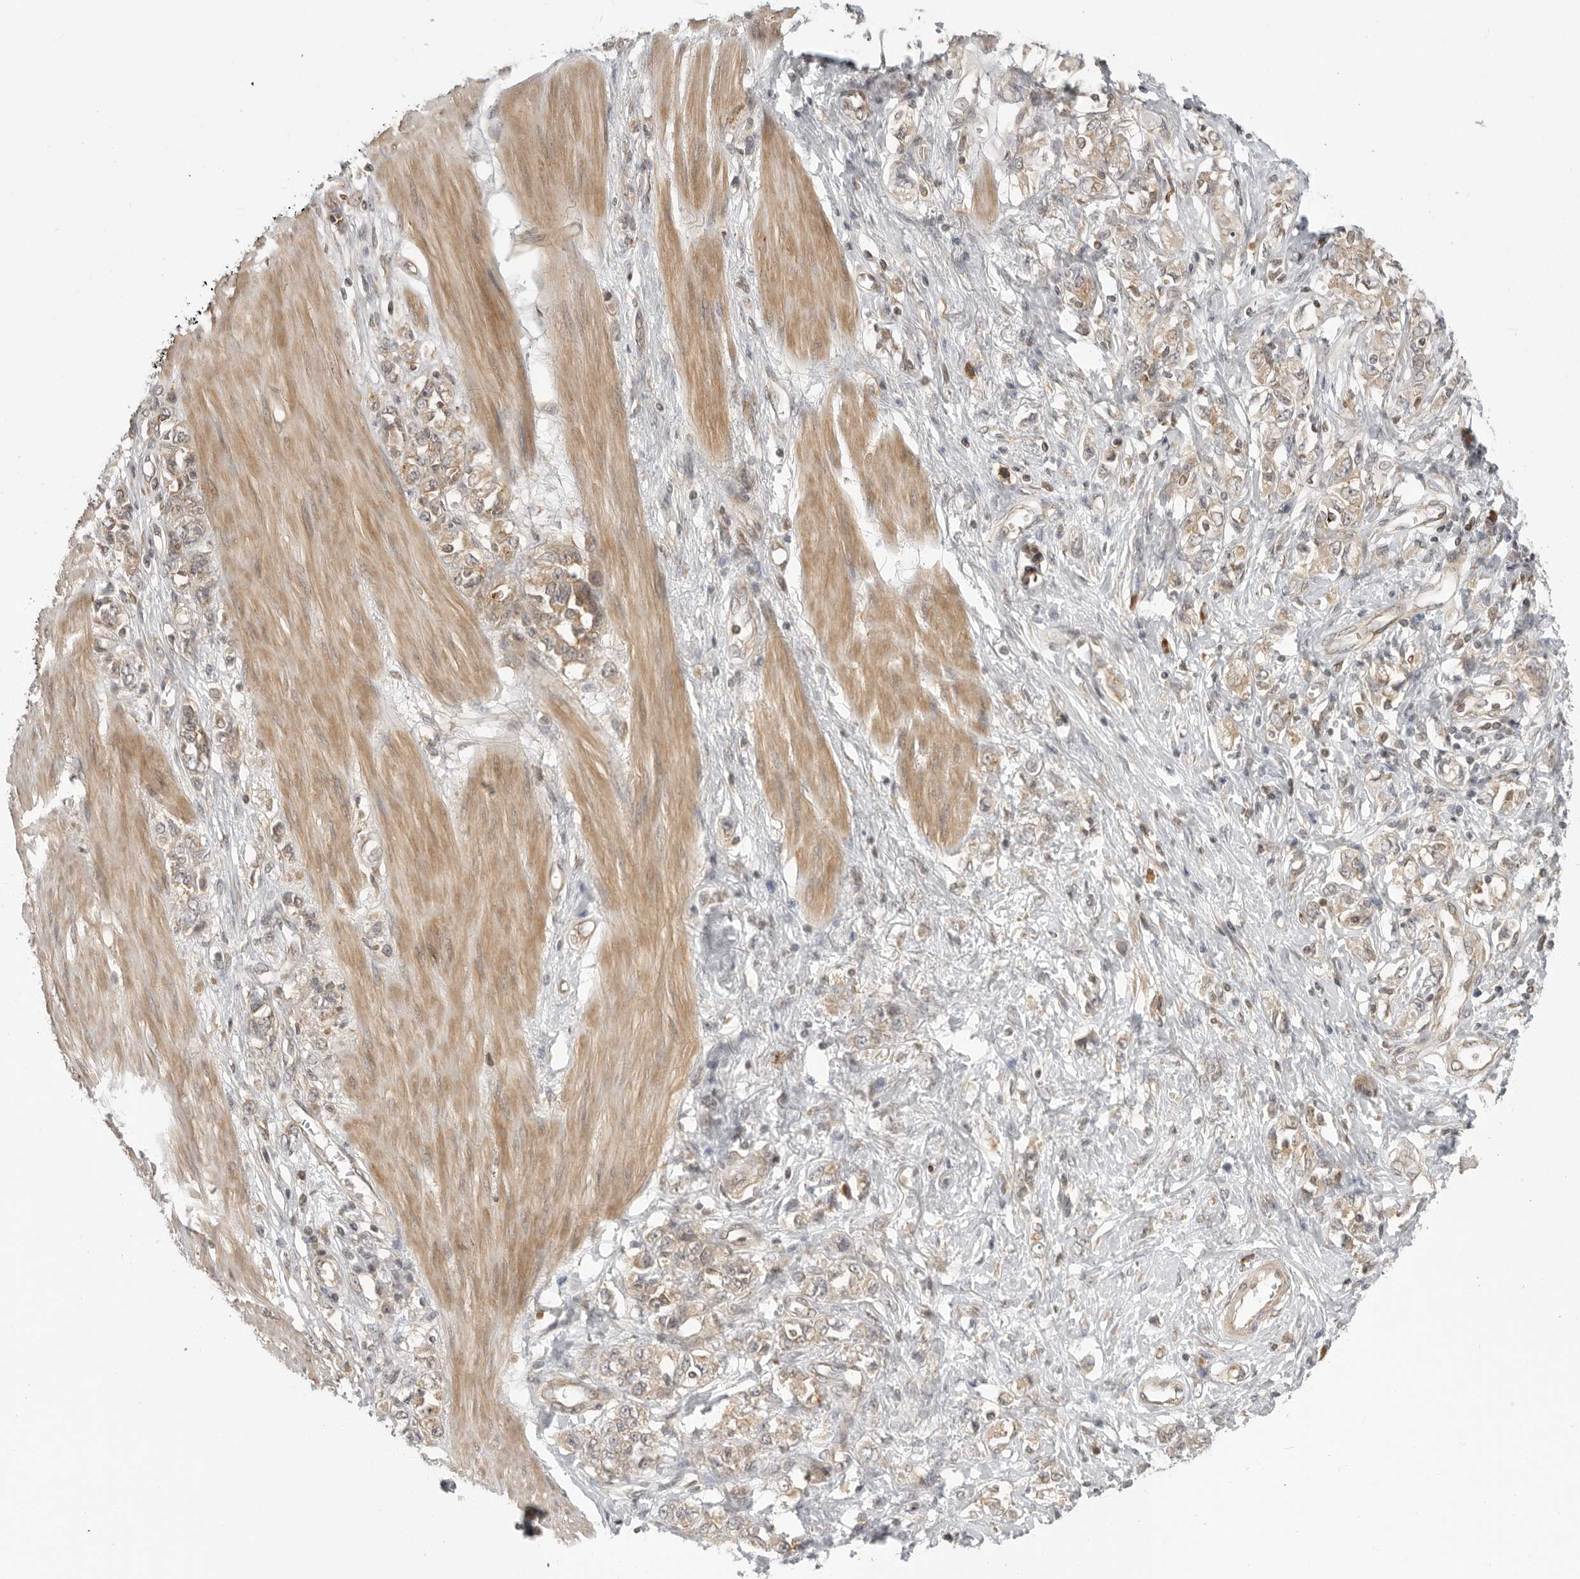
{"staining": {"intensity": "weak", "quantity": ">75%", "location": "cytoplasmic/membranous"}, "tissue": "stomach cancer", "cell_type": "Tumor cells", "image_type": "cancer", "snomed": [{"axis": "morphology", "description": "Adenocarcinoma, NOS"}, {"axis": "topography", "description": "Stomach"}], "caption": "Brown immunohistochemical staining in stomach adenocarcinoma shows weak cytoplasmic/membranous expression in about >75% of tumor cells. The staining is performed using DAB brown chromogen to label protein expression. The nuclei are counter-stained blue using hematoxylin.", "gene": "PRRC2A", "patient": {"sex": "female", "age": 76}}